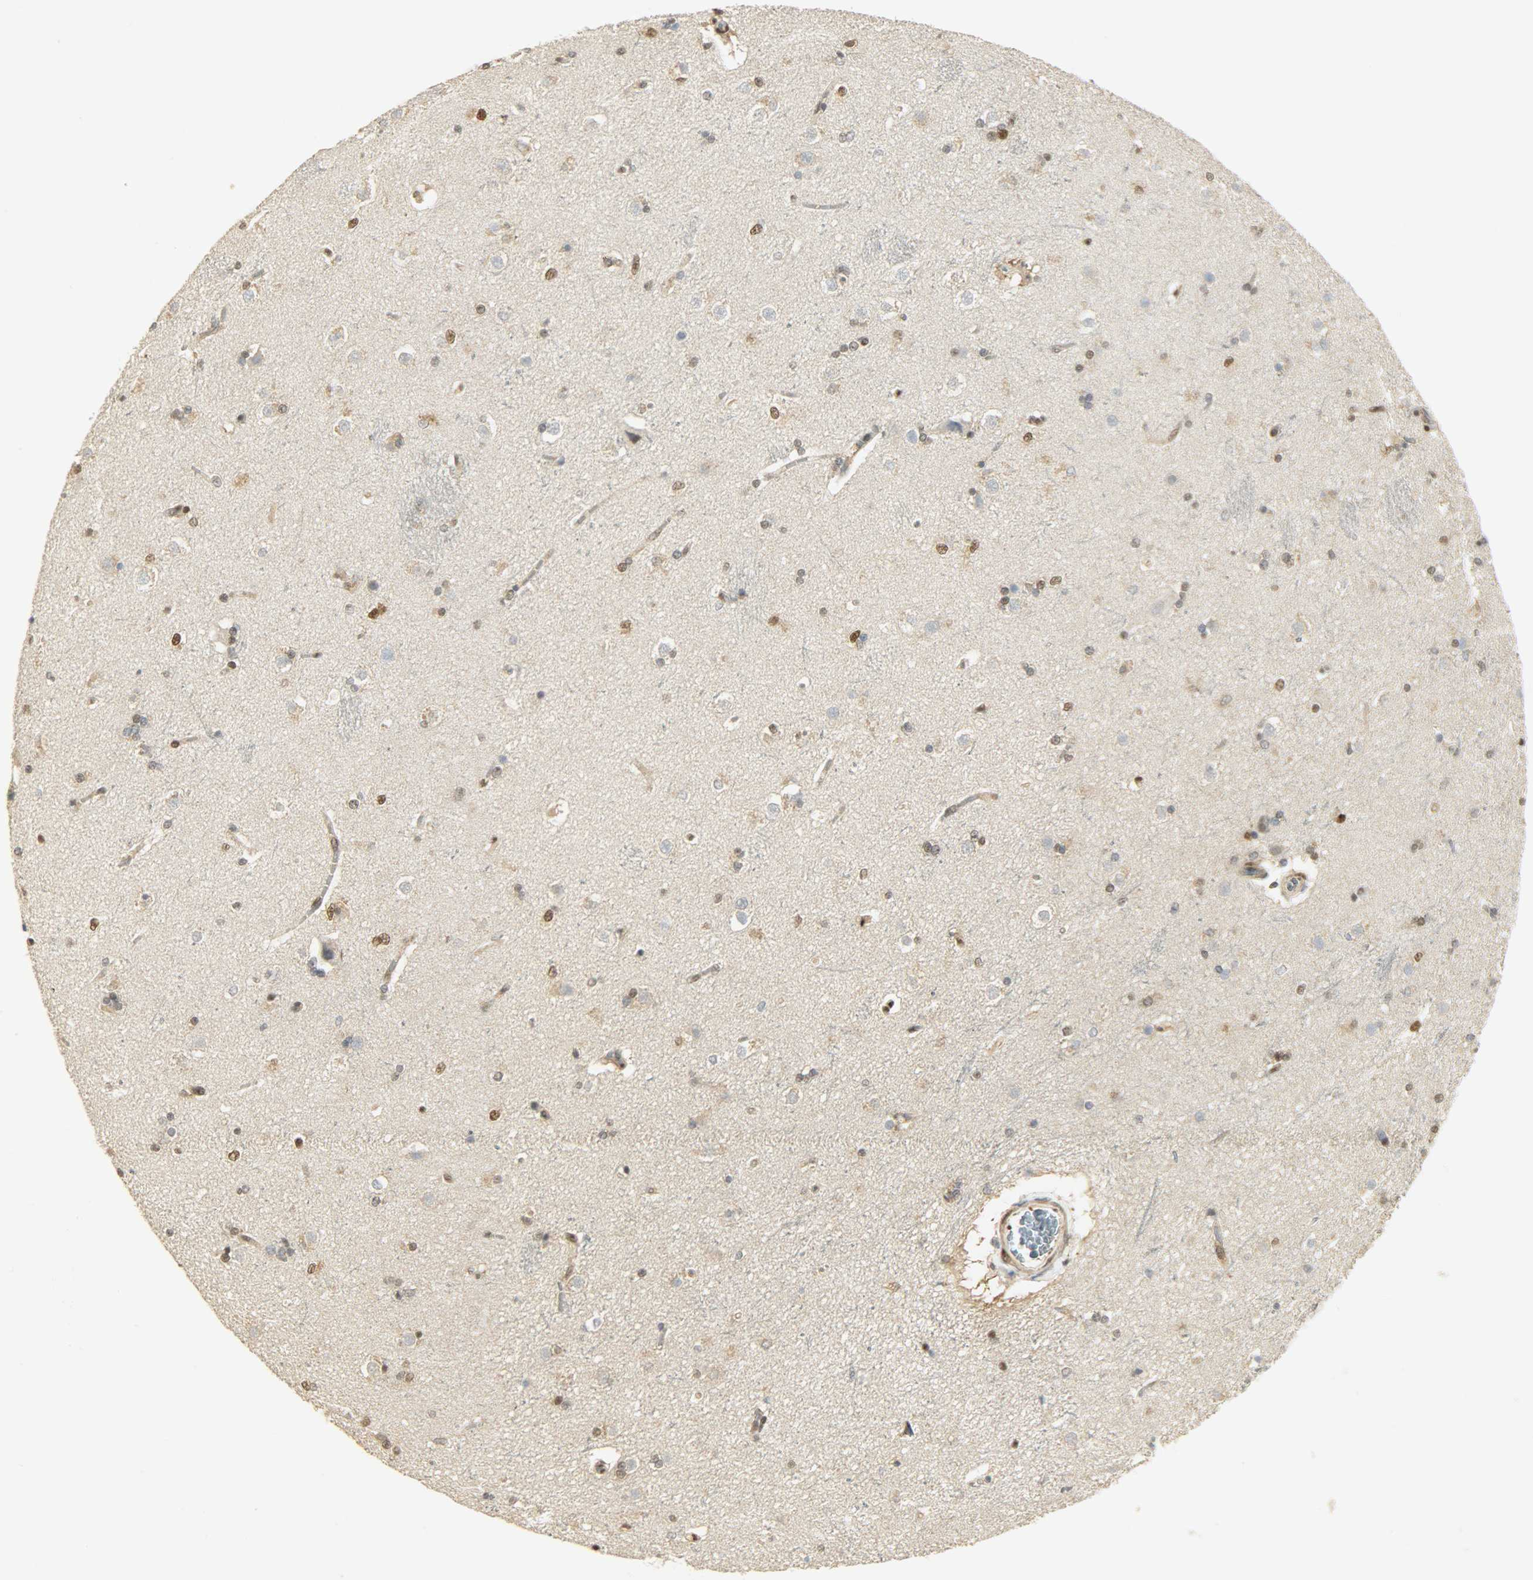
{"staining": {"intensity": "moderate", "quantity": "25%-75%", "location": "nuclear"}, "tissue": "caudate", "cell_type": "Glial cells", "image_type": "normal", "snomed": [{"axis": "morphology", "description": "Normal tissue, NOS"}, {"axis": "topography", "description": "Lateral ventricle wall"}], "caption": "Immunohistochemistry histopathology image of normal caudate stained for a protein (brown), which reveals medium levels of moderate nuclear expression in about 25%-75% of glial cells.", "gene": "NPEPL1", "patient": {"sex": "female", "age": 19}}